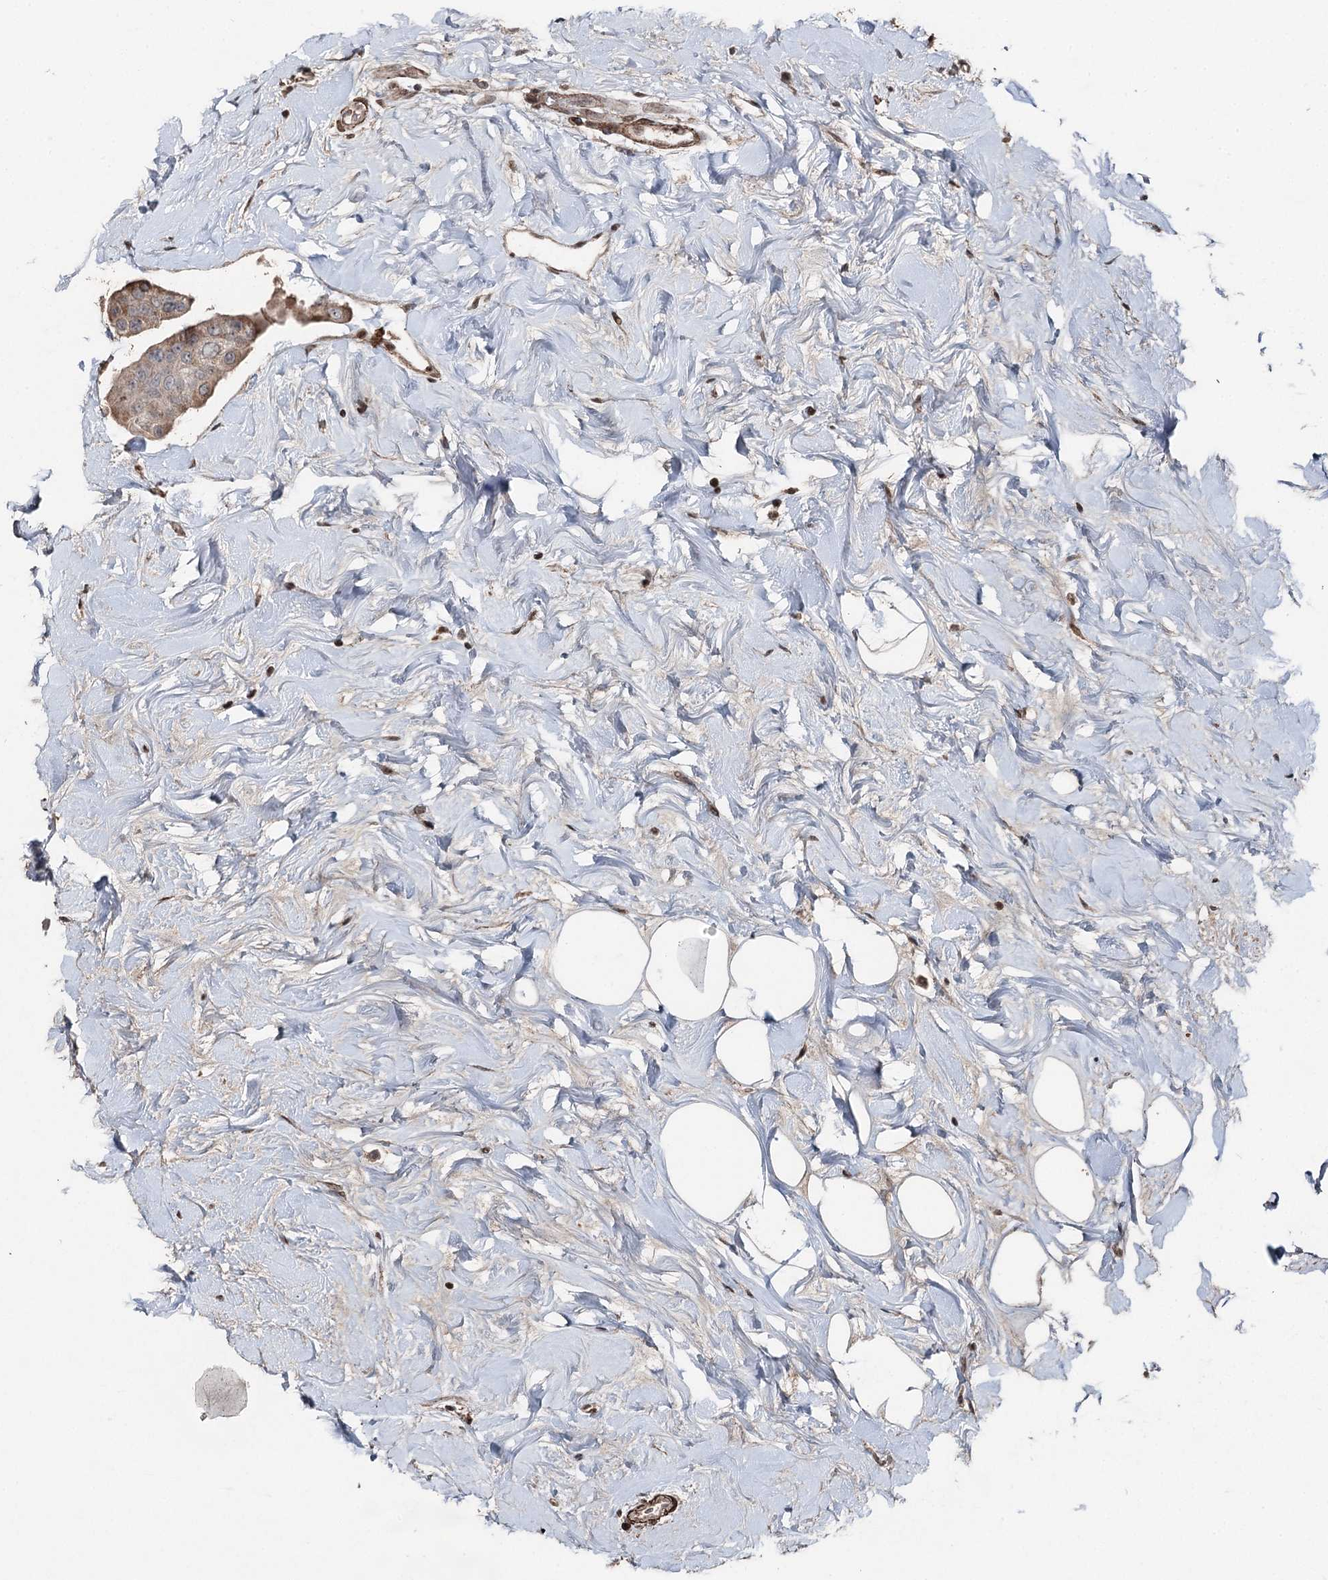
{"staining": {"intensity": "weak", "quantity": "25%-75%", "location": "cytoplasmic/membranous"}, "tissue": "breast cancer", "cell_type": "Tumor cells", "image_type": "cancer", "snomed": [{"axis": "morphology", "description": "Normal tissue, NOS"}, {"axis": "morphology", "description": "Duct carcinoma"}, {"axis": "topography", "description": "Breast"}], "caption": "Immunohistochemical staining of intraductal carcinoma (breast) reveals weak cytoplasmic/membranous protein expression in about 25%-75% of tumor cells. Nuclei are stained in blue.", "gene": "CCDC82", "patient": {"sex": "female", "age": 39}}